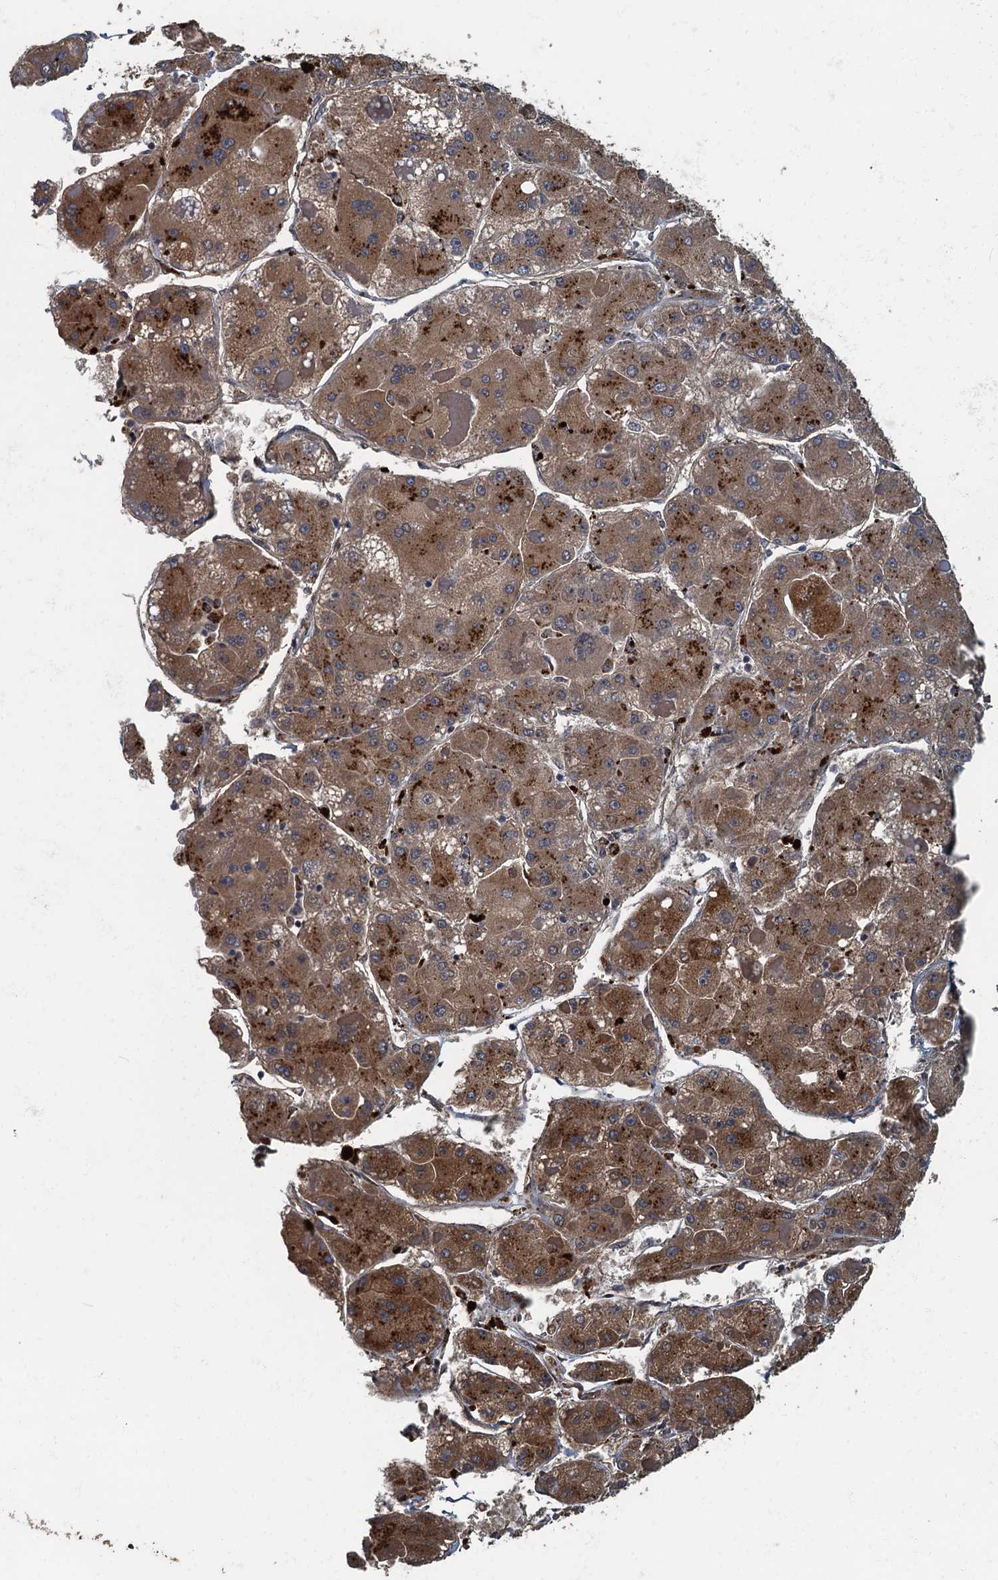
{"staining": {"intensity": "strong", "quantity": ">75%", "location": "cytoplasmic/membranous"}, "tissue": "liver cancer", "cell_type": "Tumor cells", "image_type": "cancer", "snomed": [{"axis": "morphology", "description": "Carcinoma, Hepatocellular, NOS"}, {"axis": "topography", "description": "Liver"}], "caption": "The histopathology image demonstrates immunohistochemical staining of liver hepatocellular carcinoma. There is strong cytoplasmic/membranous staining is identified in approximately >75% of tumor cells. (Brightfield microscopy of DAB IHC at high magnification).", "gene": "AGRN", "patient": {"sex": "female", "age": 73}}